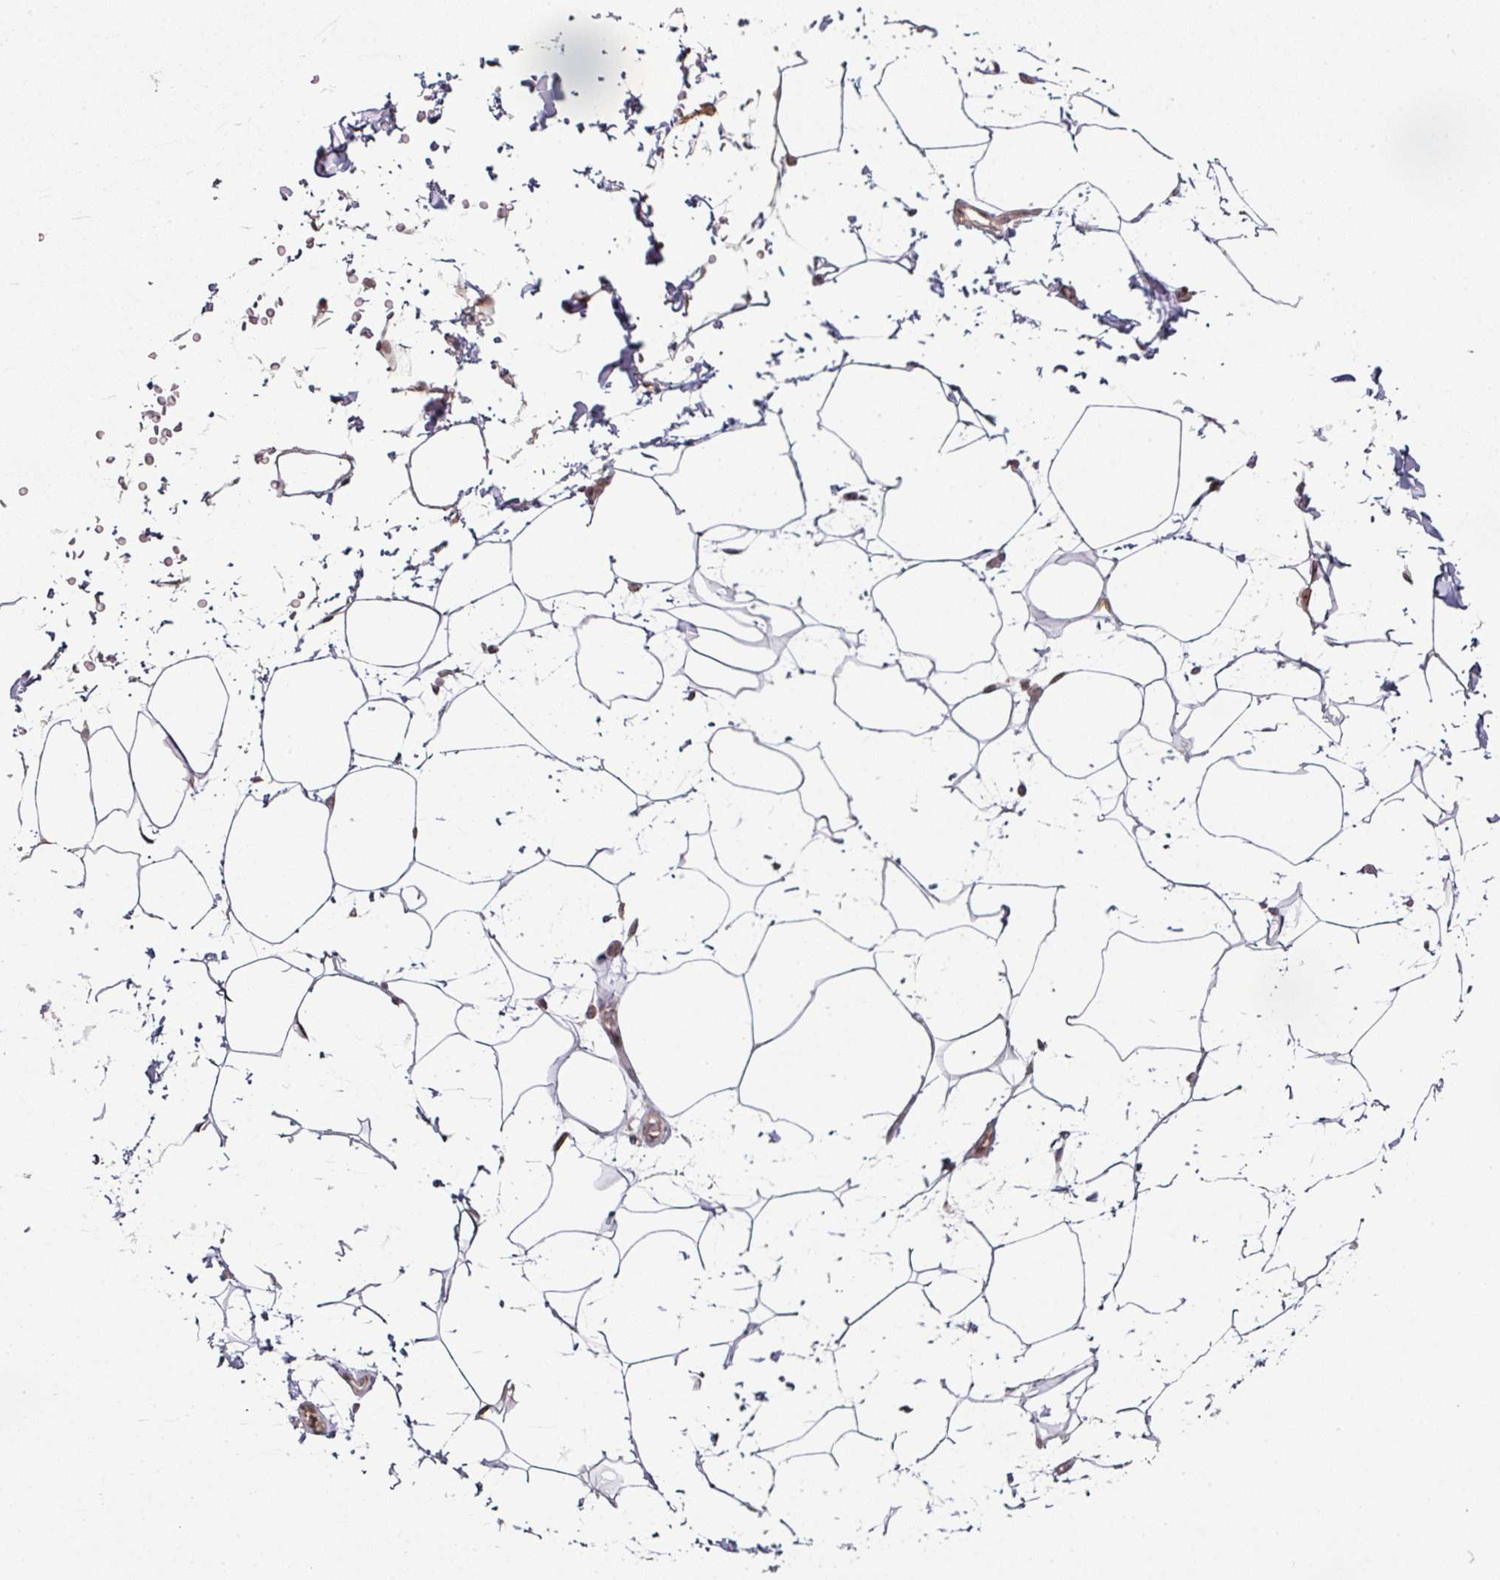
{"staining": {"intensity": "moderate", "quantity": "<25%", "location": "nuclear"}, "tissue": "adipose tissue", "cell_type": "Adipocytes", "image_type": "normal", "snomed": [{"axis": "morphology", "description": "Normal tissue, NOS"}, {"axis": "topography", "description": "Vascular tissue"}, {"axis": "topography", "description": "Peripheral nerve tissue"}], "caption": "A high-resolution micrograph shows IHC staining of normal adipose tissue, which demonstrates moderate nuclear staining in approximately <25% of adipocytes. The staining is performed using DAB brown chromogen to label protein expression. The nuclei are counter-stained blue using hematoxylin.", "gene": "RANGAP1", "patient": {"sex": "male", "age": 41}}